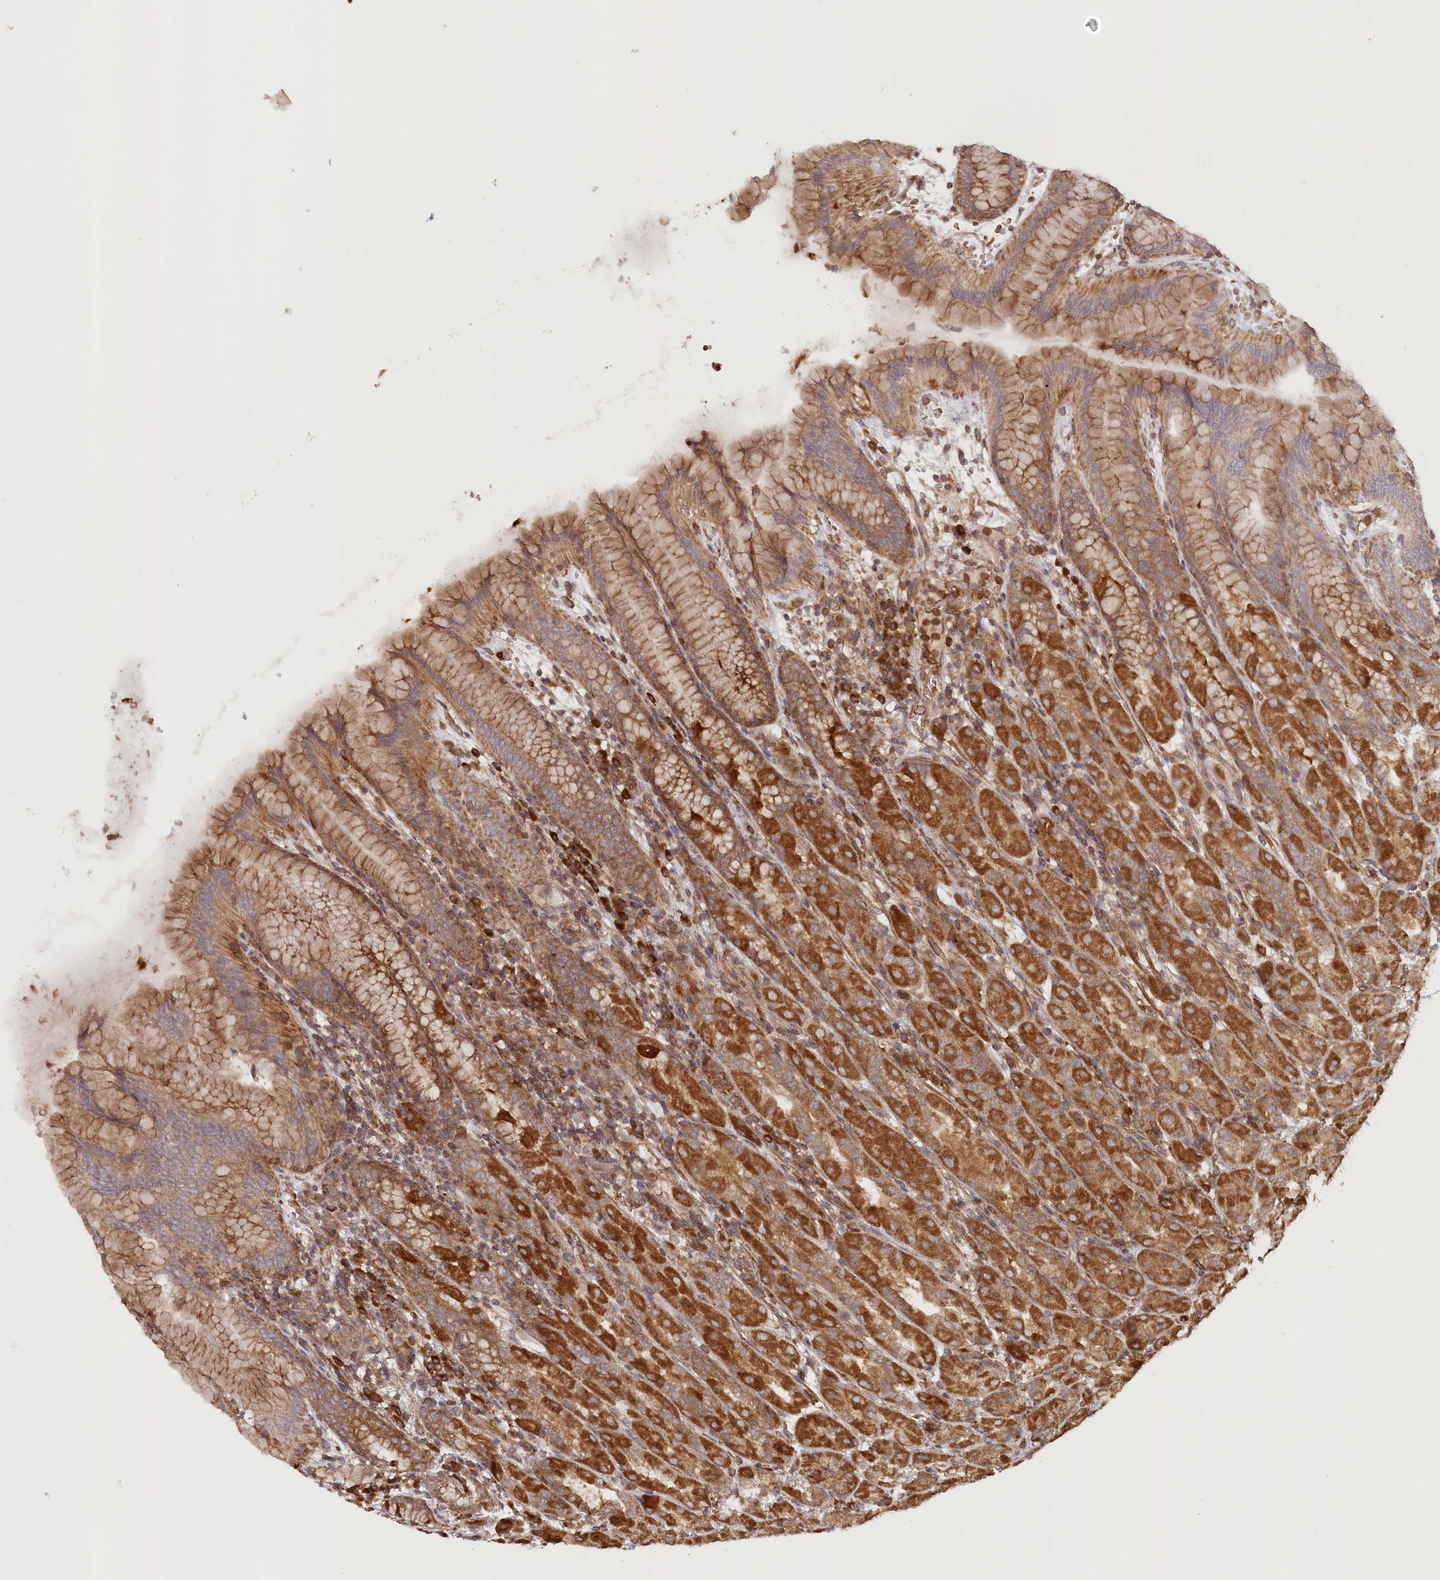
{"staining": {"intensity": "strong", "quantity": ">75%", "location": "cytoplasmic/membranous"}, "tissue": "stomach", "cell_type": "Glandular cells", "image_type": "normal", "snomed": [{"axis": "morphology", "description": "Normal tissue, NOS"}, {"axis": "topography", "description": "Stomach"}], "caption": "IHC of unremarkable human stomach displays high levels of strong cytoplasmic/membranous expression in approximately >75% of glandular cells.", "gene": "PAIP2", "patient": {"sex": "female", "age": 79}}